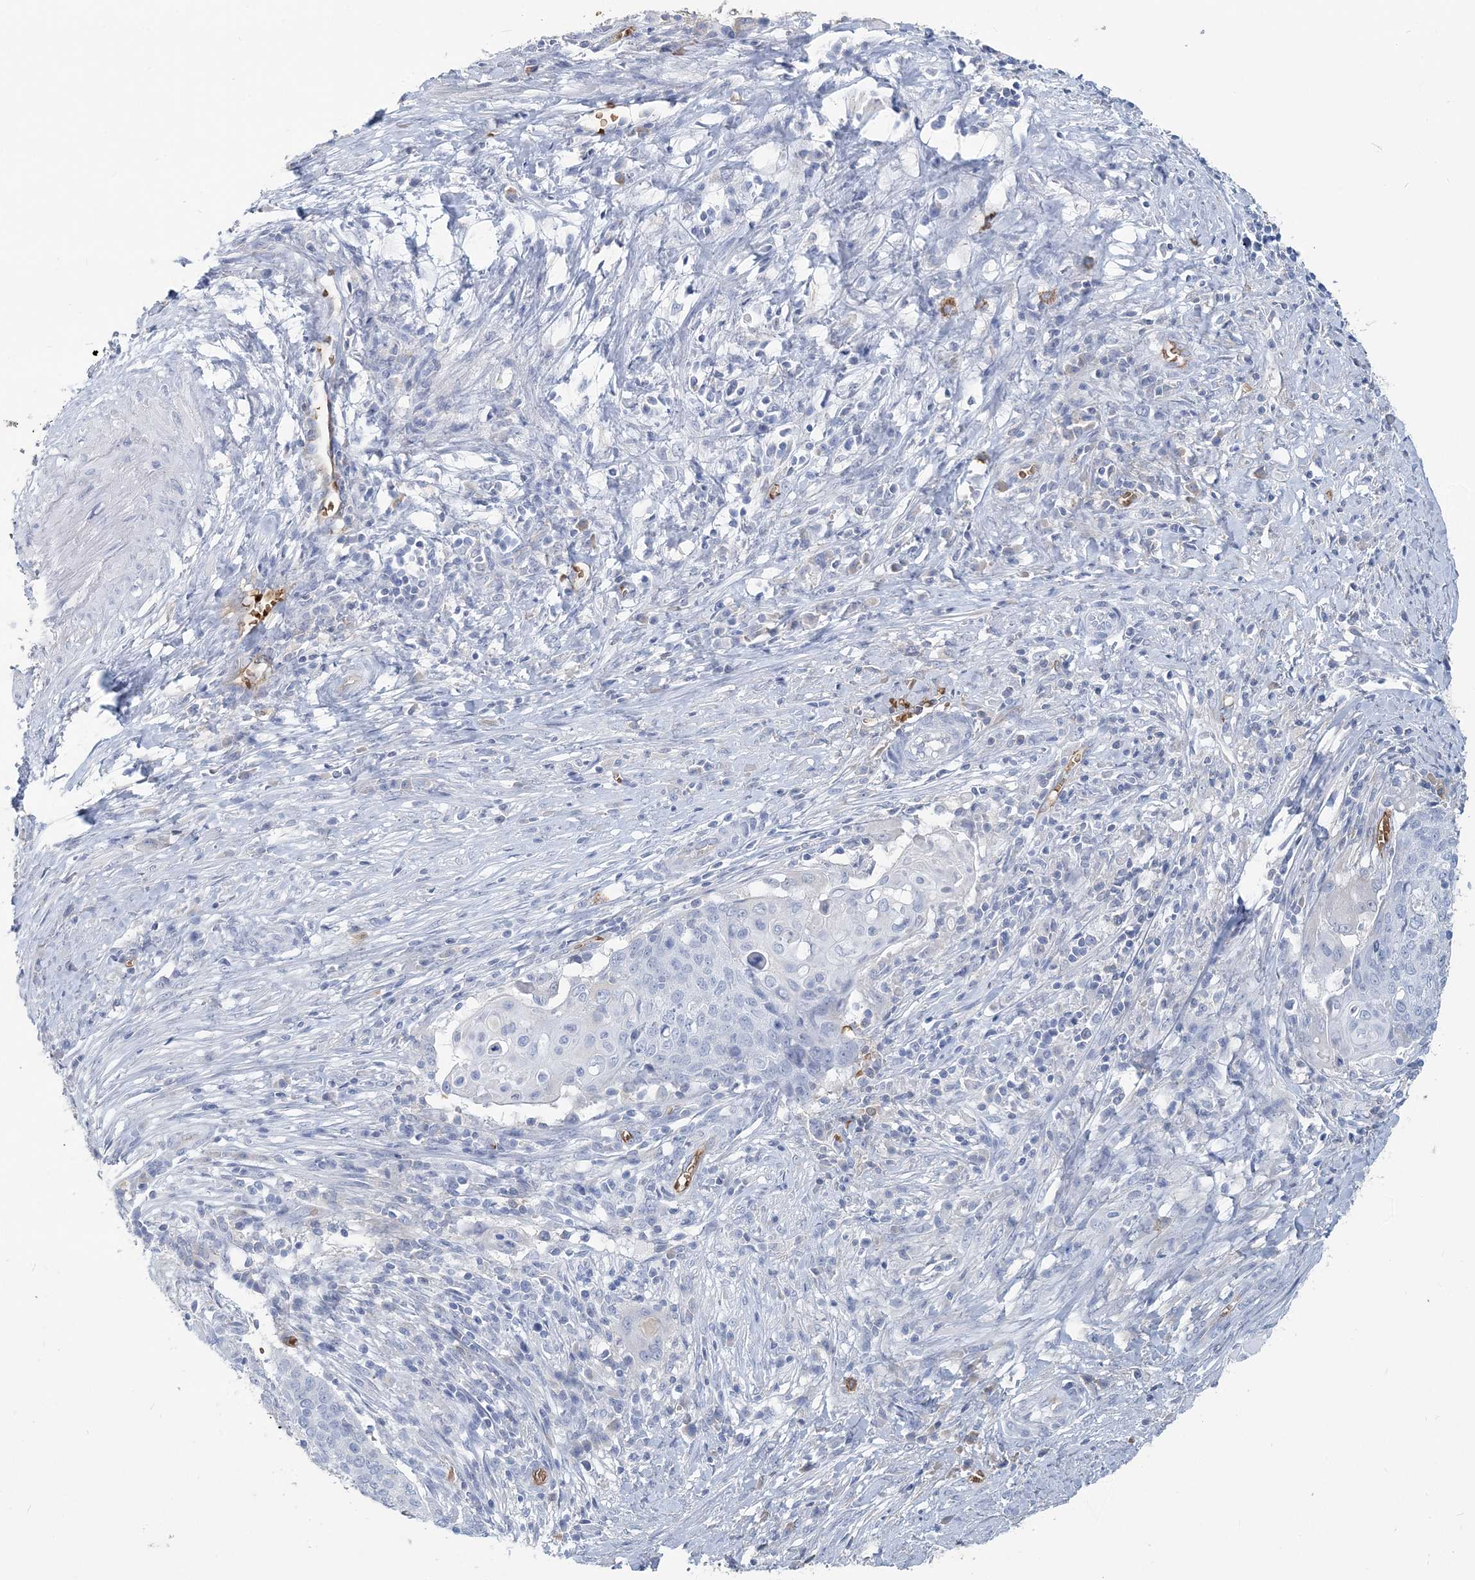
{"staining": {"intensity": "negative", "quantity": "none", "location": "none"}, "tissue": "cervical cancer", "cell_type": "Tumor cells", "image_type": "cancer", "snomed": [{"axis": "morphology", "description": "Squamous cell carcinoma, NOS"}, {"axis": "topography", "description": "Cervix"}], "caption": "A photomicrograph of human cervical cancer is negative for staining in tumor cells. (Brightfield microscopy of DAB (3,3'-diaminobenzidine) immunohistochemistry (IHC) at high magnification).", "gene": "HBD", "patient": {"sex": "female", "age": 39}}